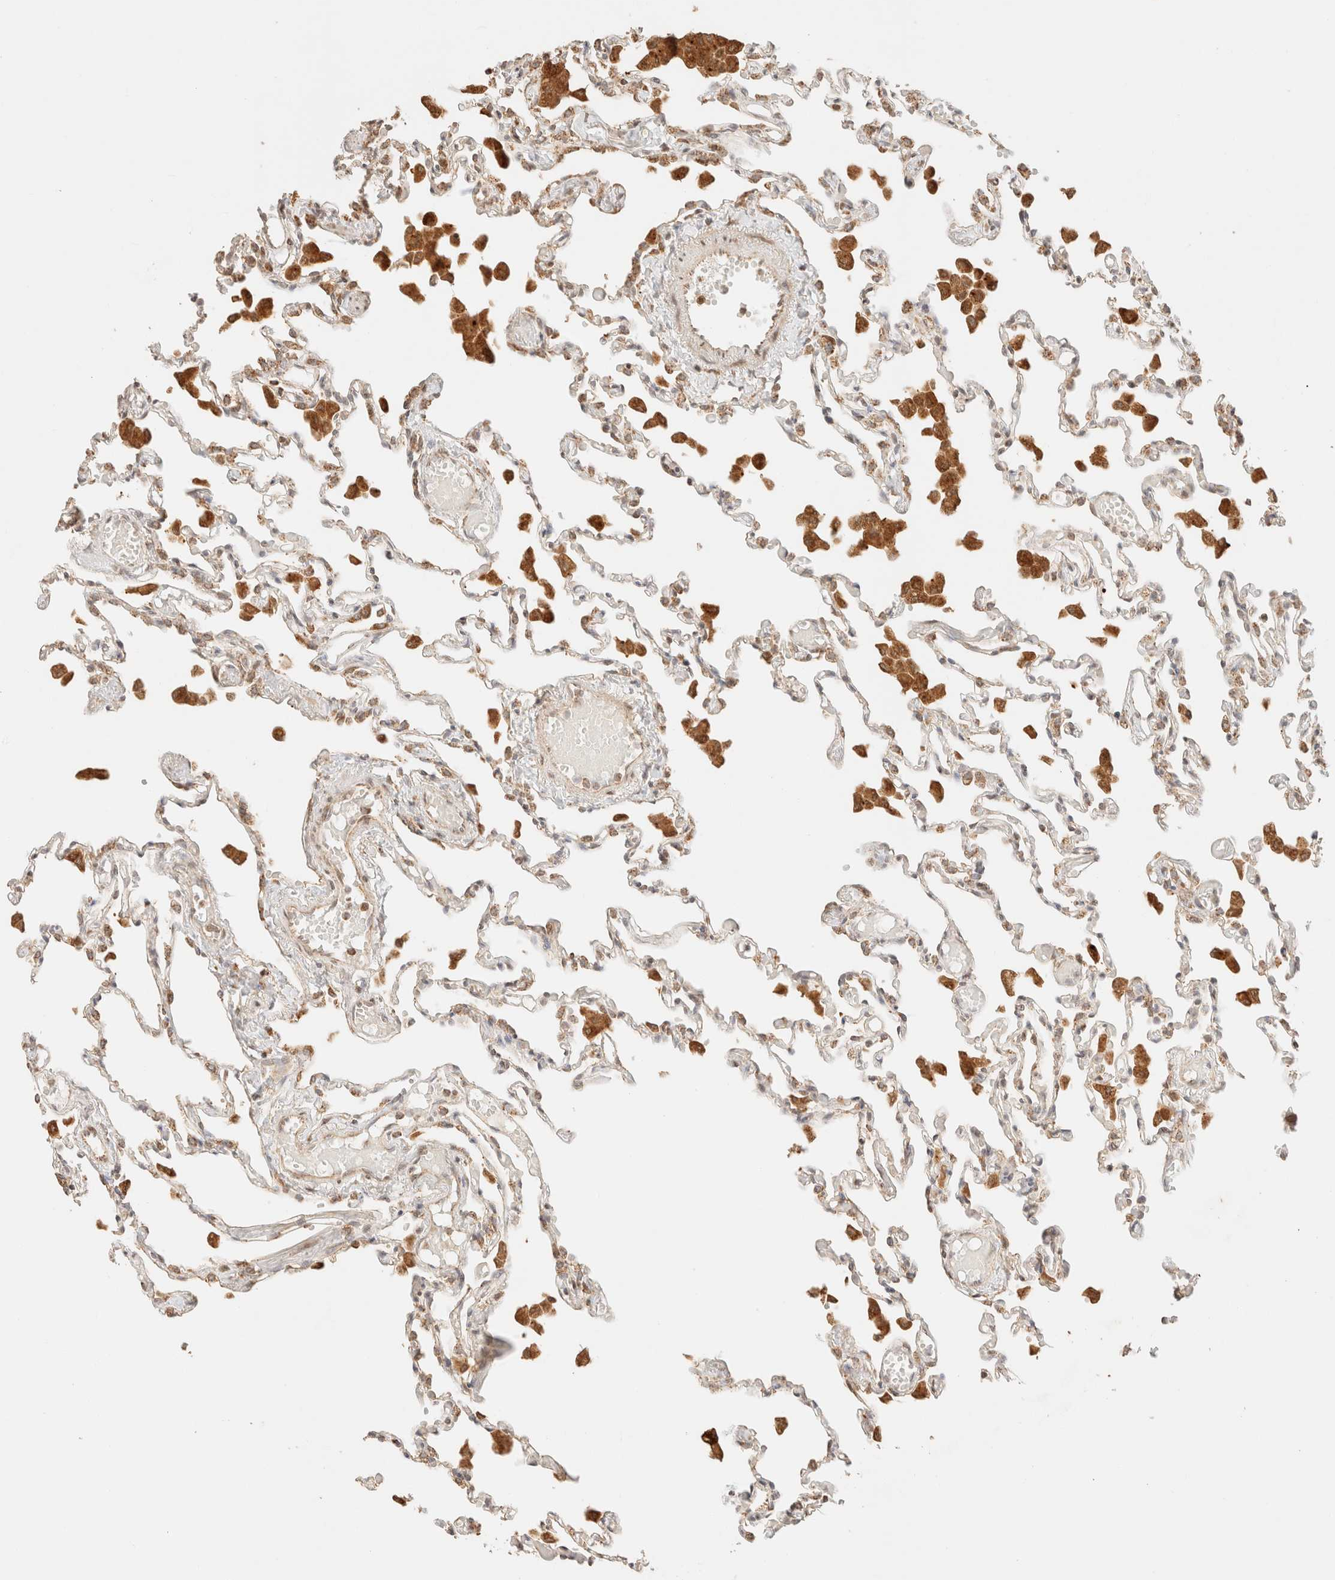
{"staining": {"intensity": "weak", "quantity": "25%-75%", "location": "cytoplasmic/membranous"}, "tissue": "lung", "cell_type": "Alveolar cells", "image_type": "normal", "snomed": [{"axis": "morphology", "description": "Normal tissue, NOS"}, {"axis": "topography", "description": "Bronchus"}, {"axis": "topography", "description": "Lung"}], "caption": "DAB (3,3'-diaminobenzidine) immunohistochemical staining of unremarkable human lung exhibits weak cytoplasmic/membranous protein staining in approximately 25%-75% of alveolar cells. The staining was performed using DAB to visualize the protein expression in brown, while the nuclei were stained in blue with hematoxylin (Magnification: 20x).", "gene": "TACO1", "patient": {"sex": "female", "age": 49}}